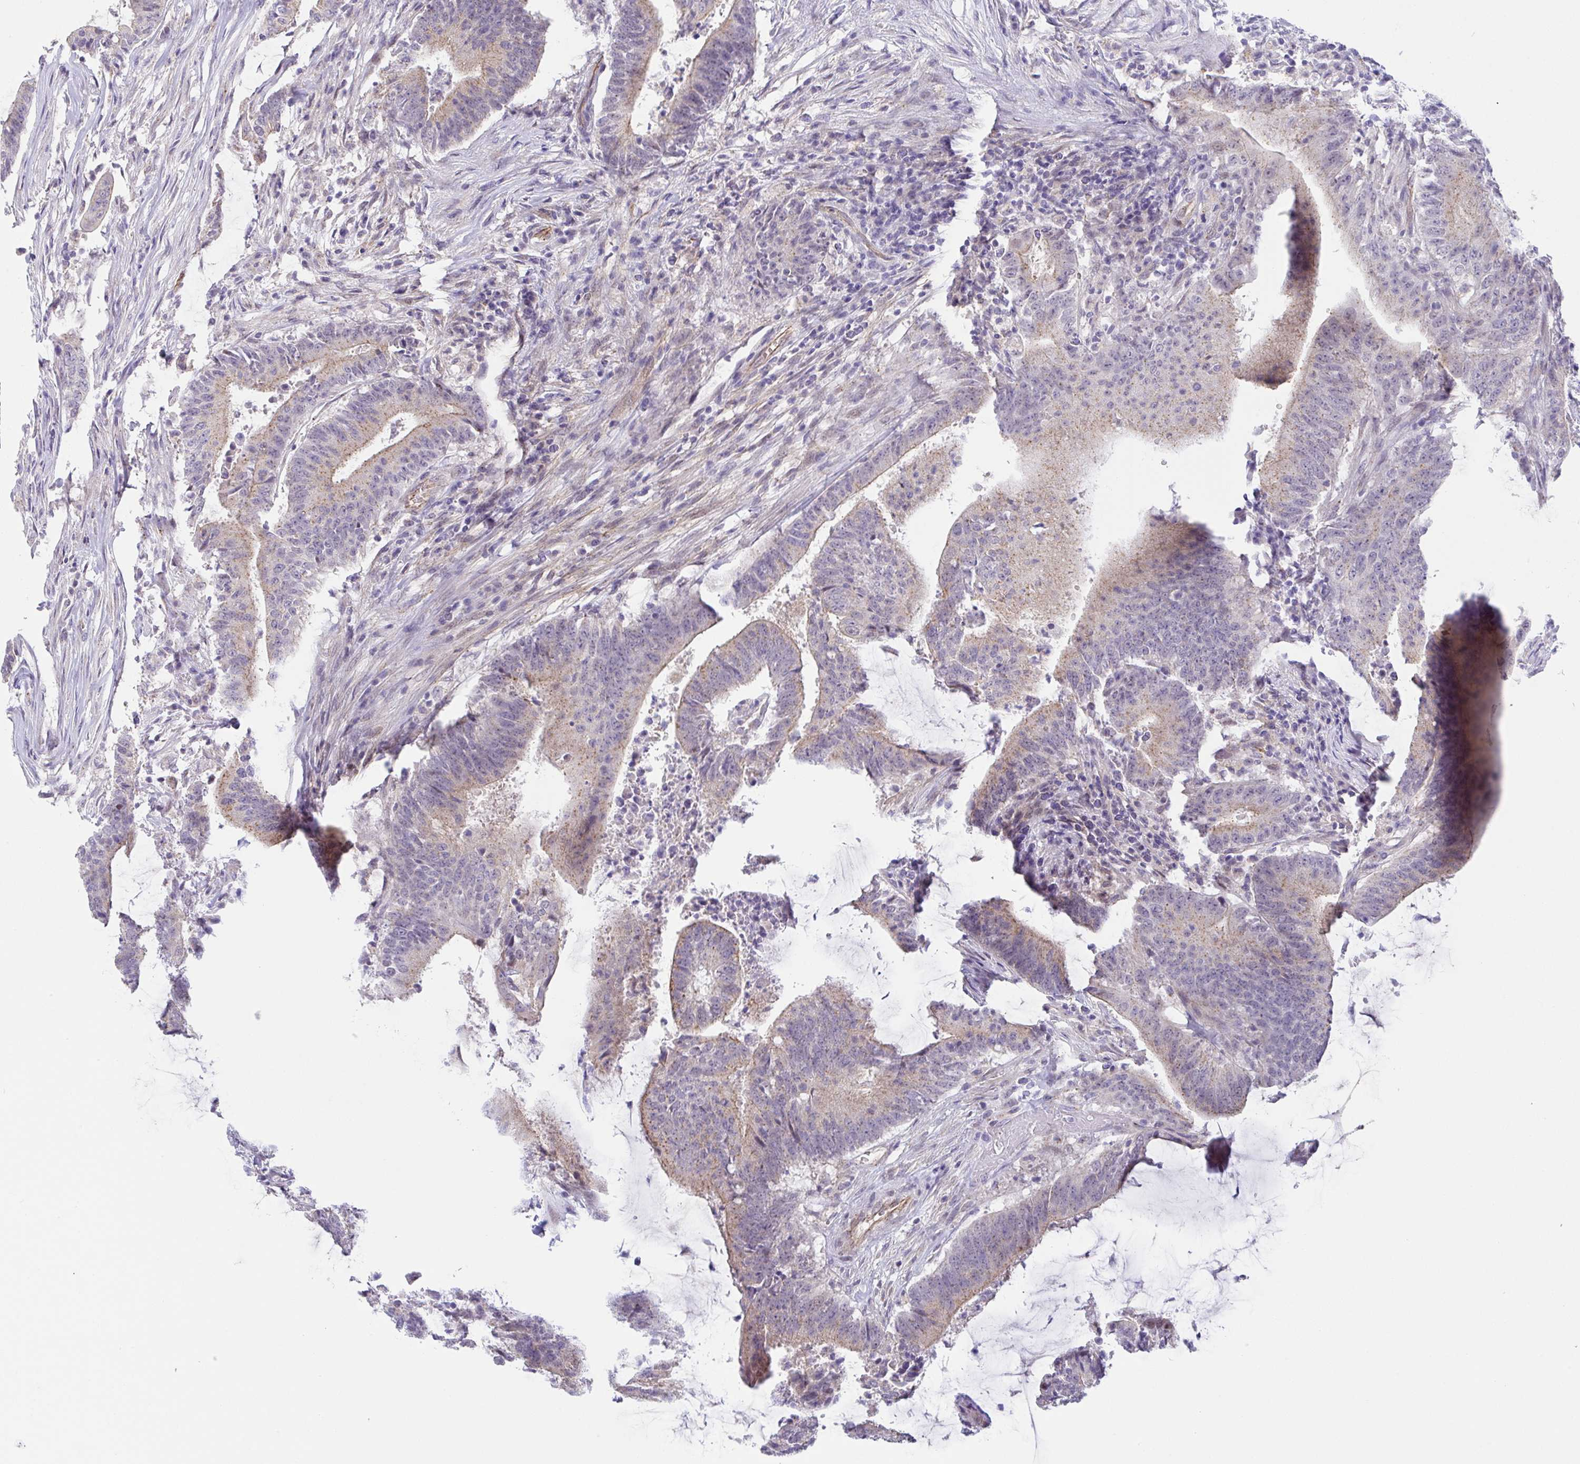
{"staining": {"intensity": "weak", "quantity": "<25%", "location": "cytoplasmic/membranous"}, "tissue": "colorectal cancer", "cell_type": "Tumor cells", "image_type": "cancer", "snomed": [{"axis": "morphology", "description": "Adenocarcinoma, NOS"}, {"axis": "topography", "description": "Colon"}], "caption": "DAB immunohistochemical staining of human colorectal cancer displays no significant staining in tumor cells. (DAB (3,3'-diaminobenzidine) IHC with hematoxylin counter stain).", "gene": "CGNL1", "patient": {"sex": "female", "age": 43}}